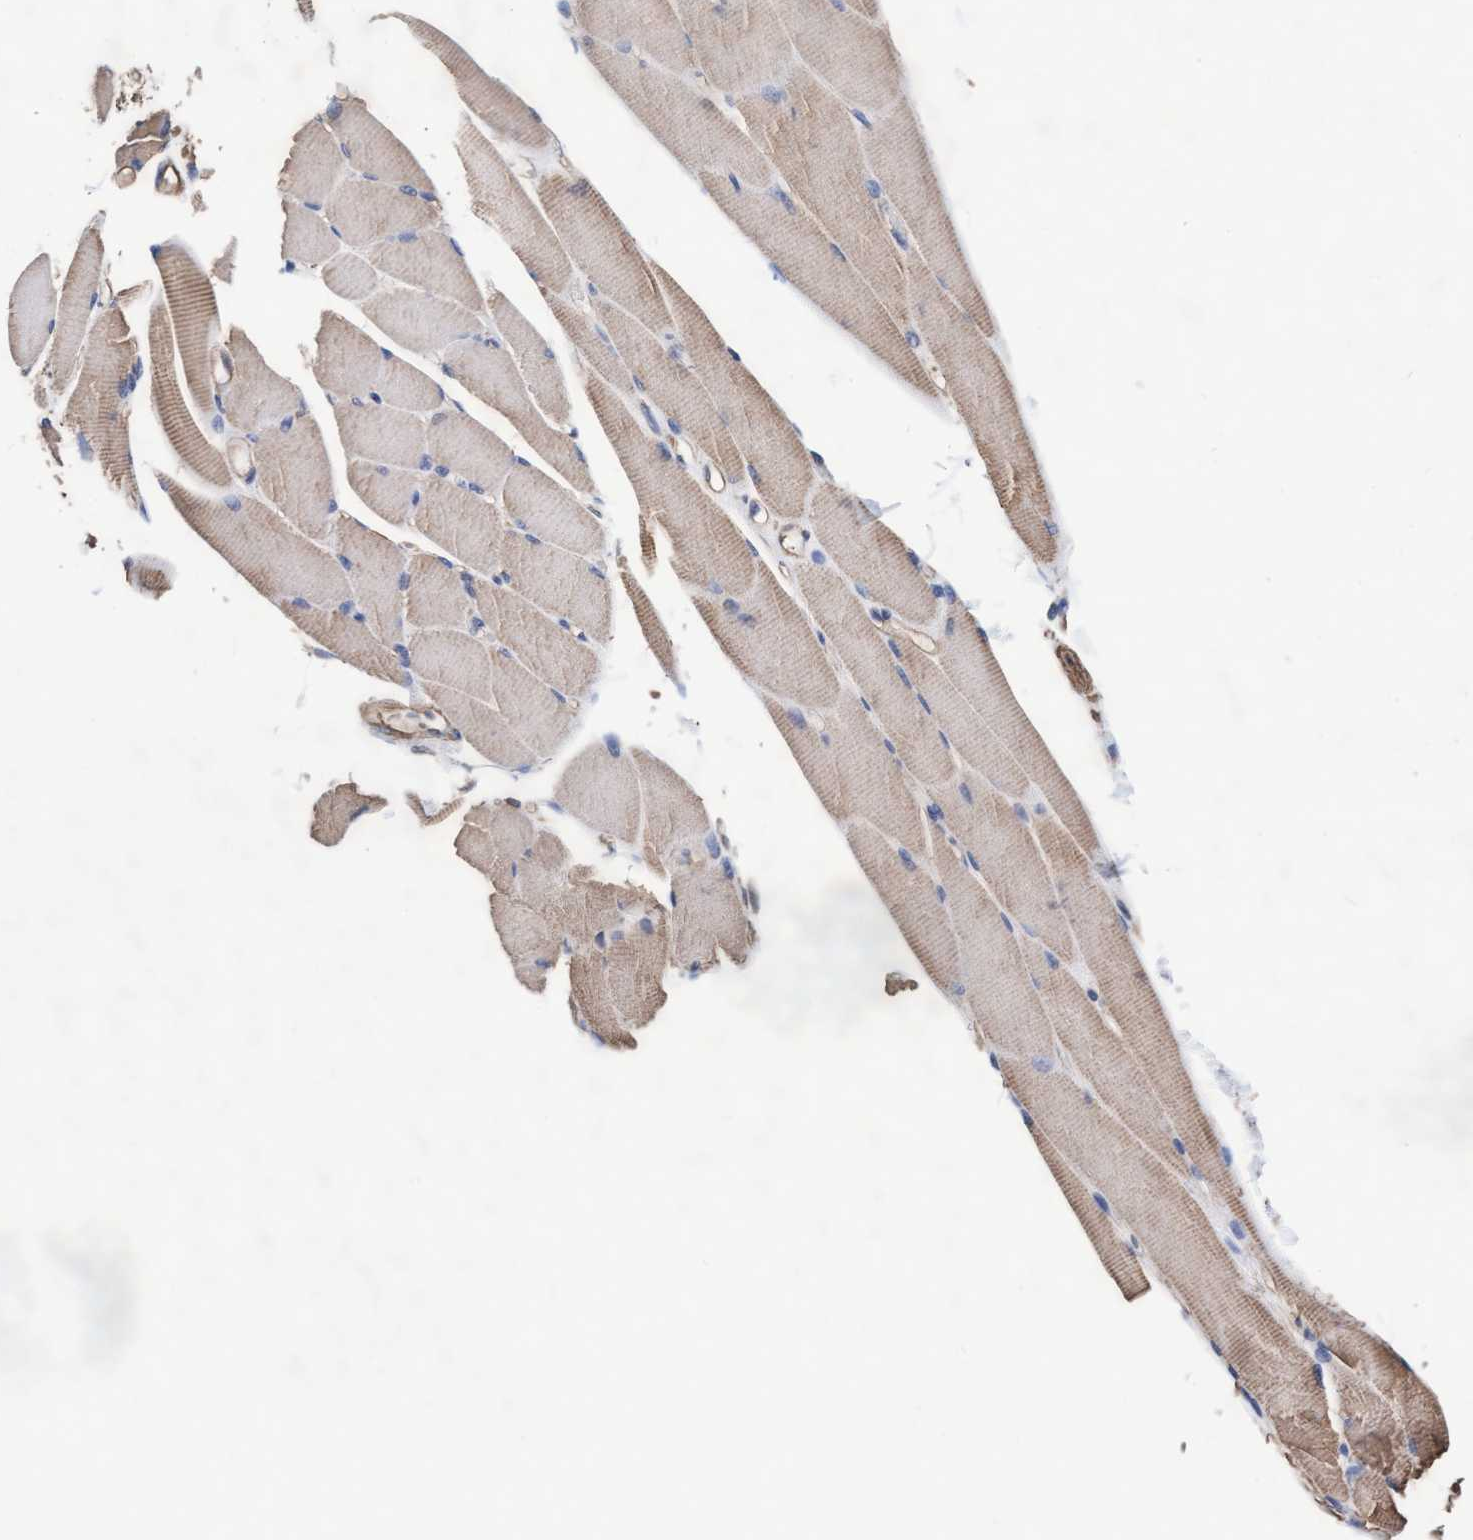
{"staining": {"intensity": "weak", "quantity": ">75%", "location": "cytoplasmic/membranous"}, "tissue": "skeletal muscle", "cell_type": "Myocytes", "image_type": "normal", "snomed": [{"axis": "morphology", "description": "Normal tissue, NOS"}, {"axis": "topography", "description": "Skeletal muscle"}, {"axis": "topography", "description": "Peripheral nerve tissue"}], "caption": "The micrograph displays immunohistochemical staining of normal skeletal muscle. There is weak cytoplasmic/membranous positivity is appreciated in about >75% of myocytes. Immunohistochemistry (ihc) stains the protein of interest in brown and the nuclei are stained blue.", "gene": "GRHPR", "patient": {"sex": "female", "age": 84}}